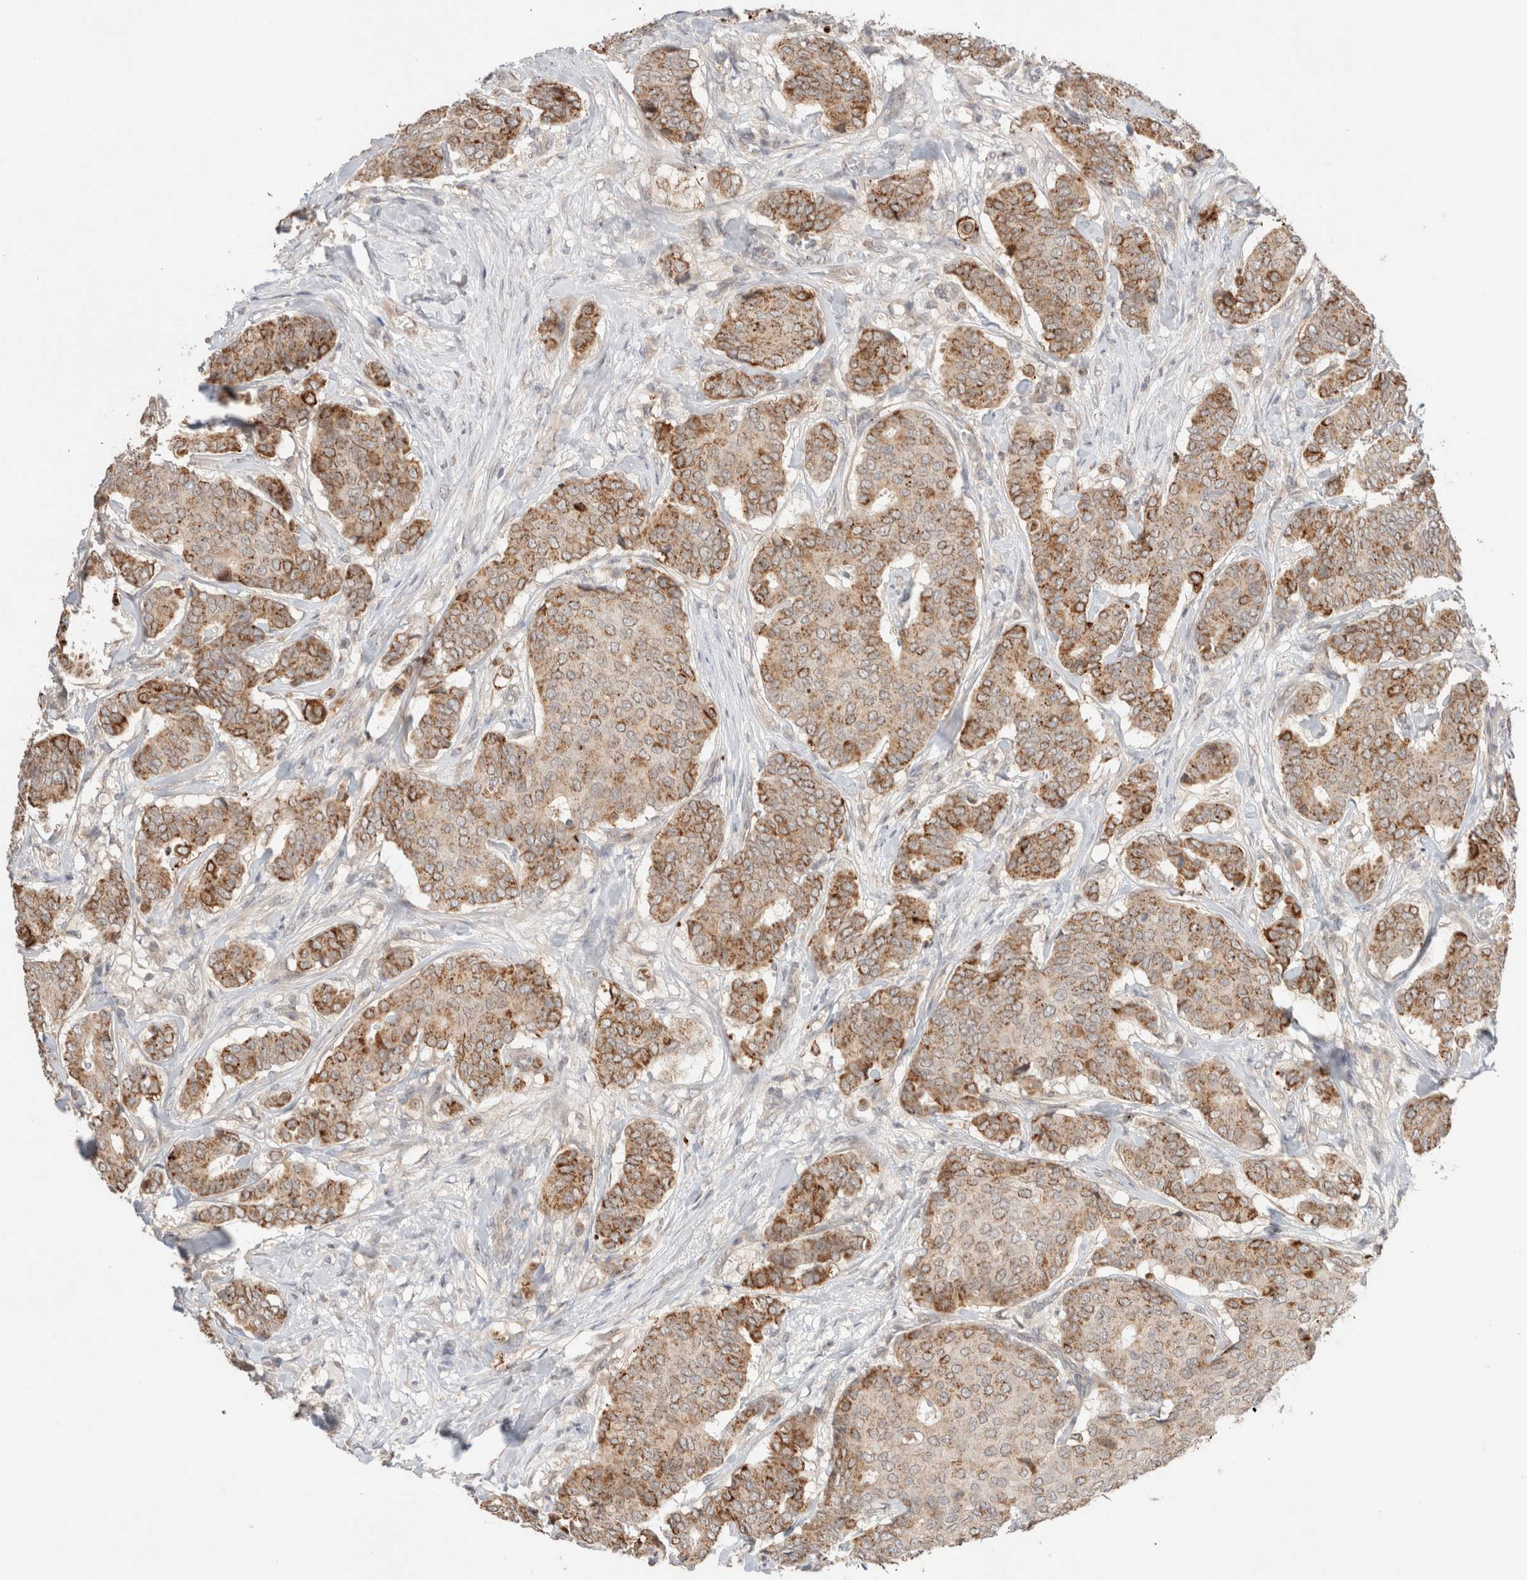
{"staining": {"intensity": "moderate", "quantity": ">75%", "location": "cytoplasmic/membranous"}, "tissue": "breast cancer", "cell_type": "Tumor cells", "image_type": "cancer", "snomed": [{"axis": "morphology", "description": "Duct carcinoma"}, {"axis": "topography", "description": "Breast"}], "caption": "There is medium levels of moderate cytoplasmic/membranous staining in tumor cells of infiltrating ductal carcinoma (breast), as demonstrated by immunohistochemical staining (brown color).", "gene": "TRIM41", "patient": {"sex": "female", "age": 75}}